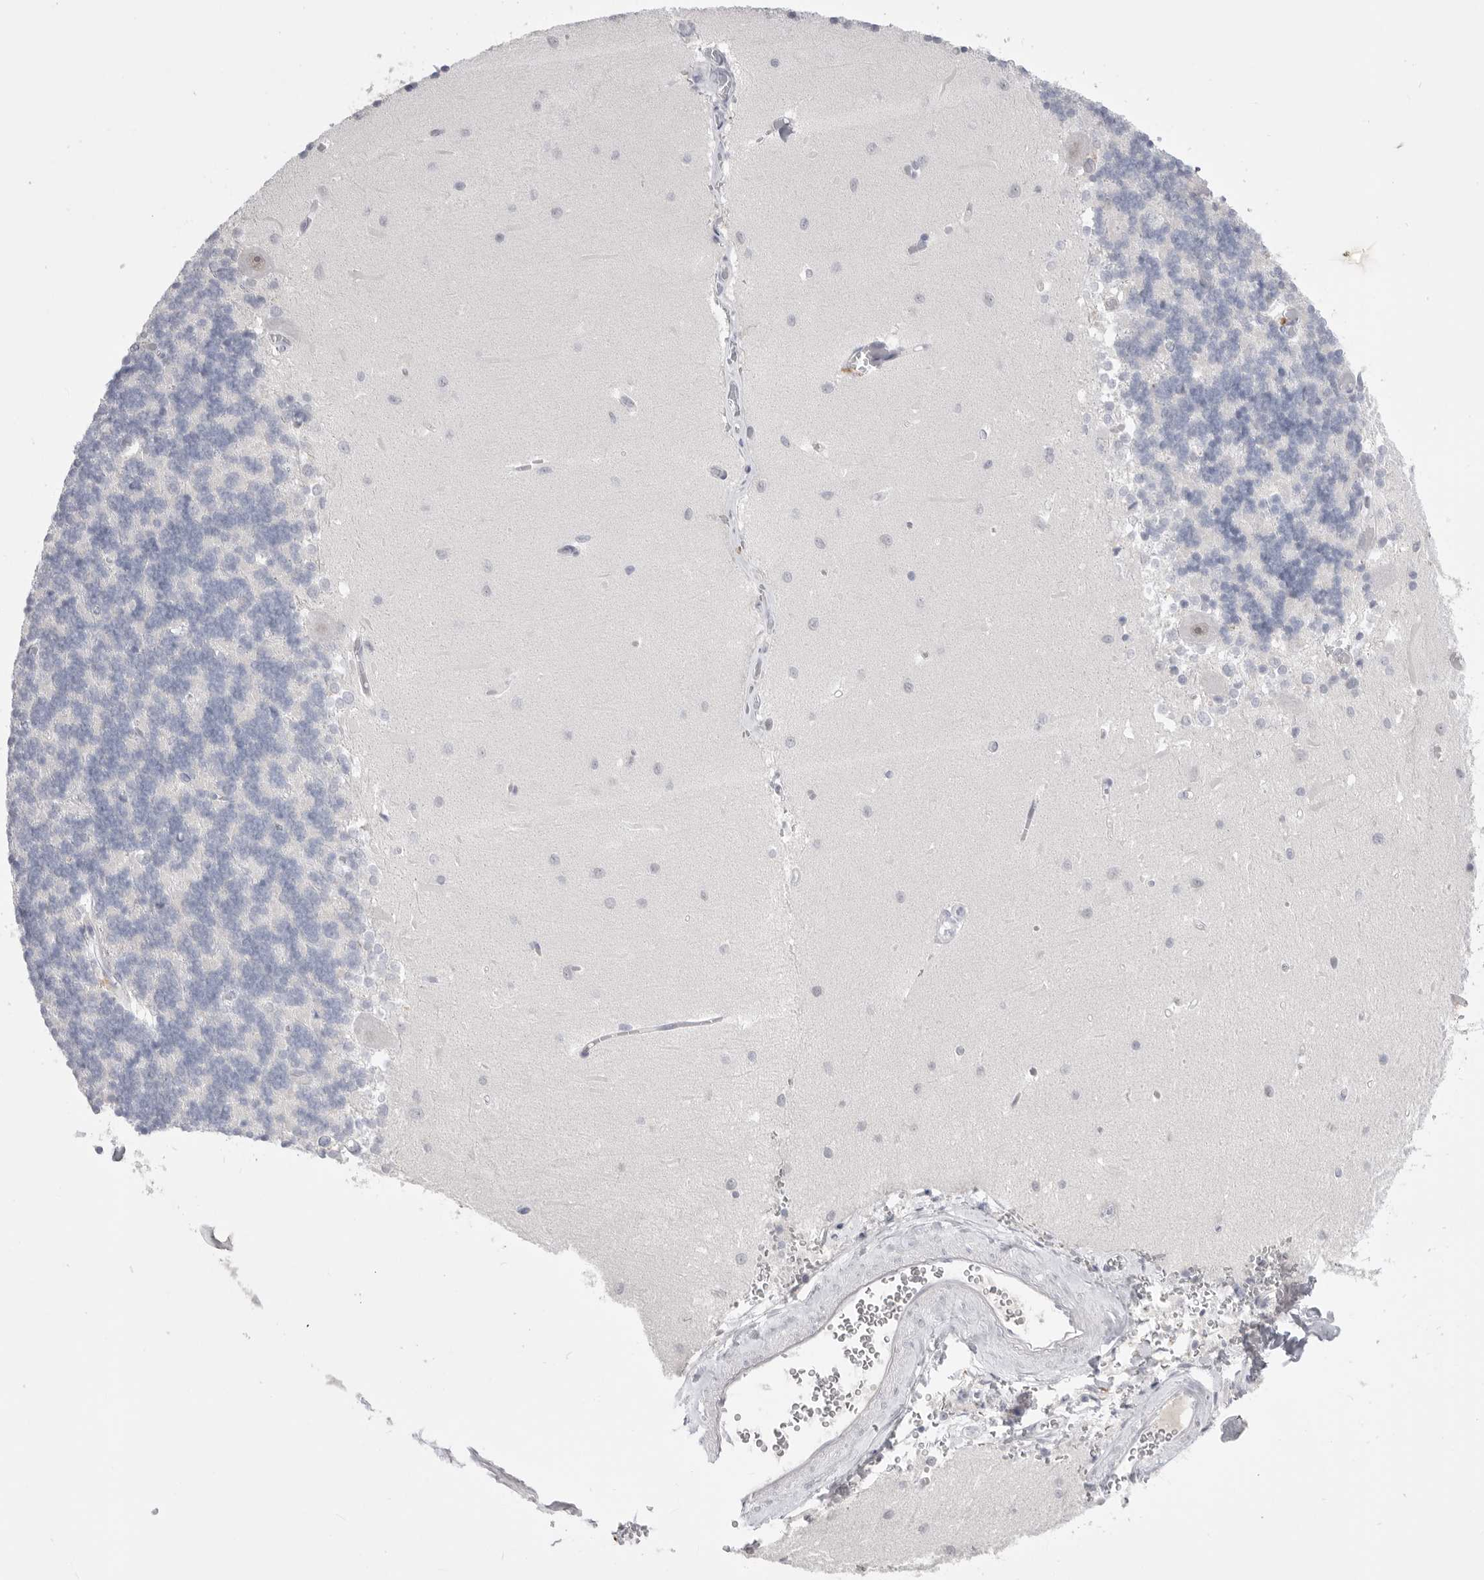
{"staining": {"intensity": "negative", "quantity": "none", "location": "none"}, "tissue": "cerebellum", "cell_type": "Cells in granular layer", "image_type": "normal", "snomed": [{"axis": "morphology", "description": "Normal tissue, NOS"}, {"axis": "topography", "description": "Cerebellum"}], "caption": "This is a image of IHC staining of unremarkable cerebellum, which shows no expression in cells in granular layer. (Brightfield microscopy of DAB (3,3'-diaminobenzidine) immunohistochemistry (IHC) at high magnification).", "gene": "ZBTB7B", "patient": {"sex": "male", "age": 37}}